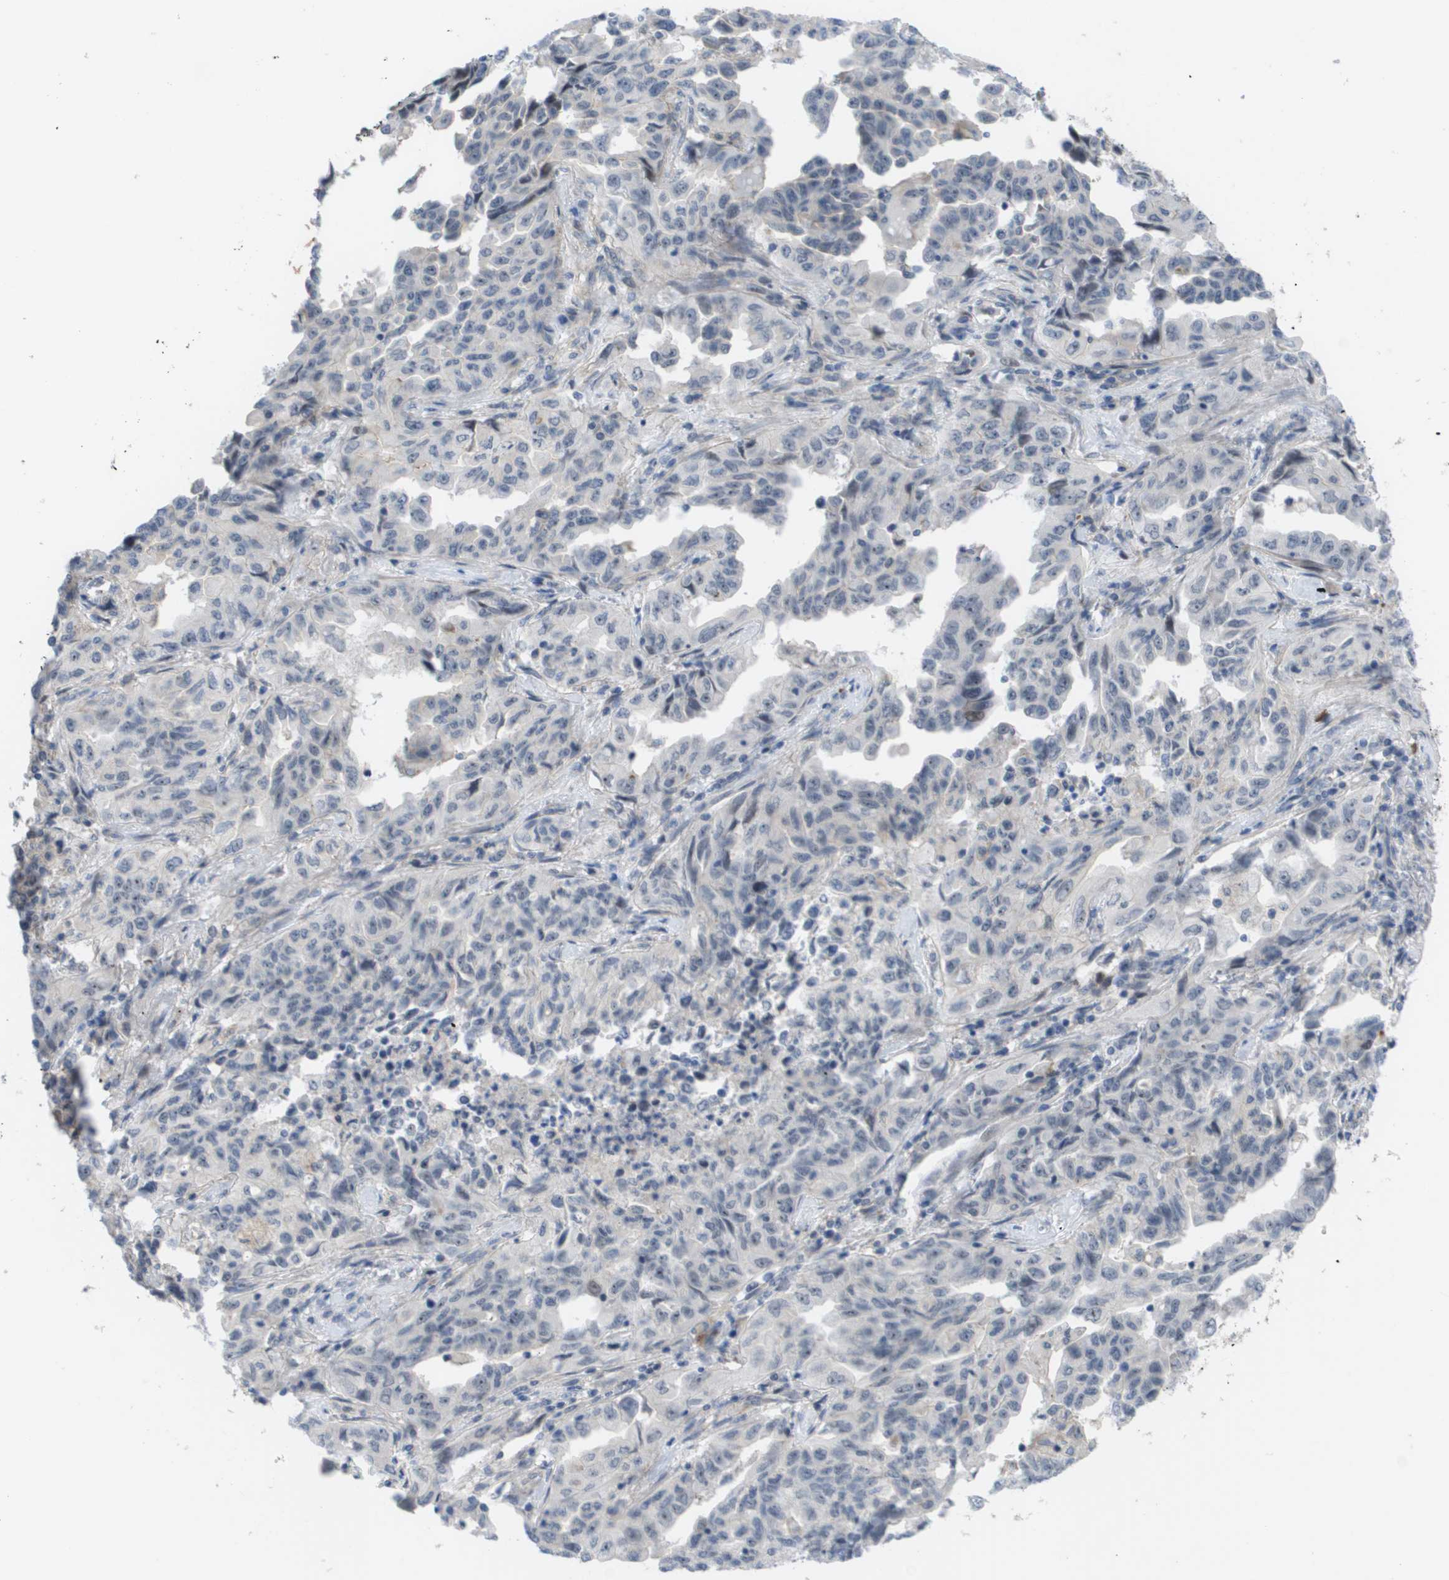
{"staining": {"intensity": "negative", "quantity": "none", "location": "none"}, "tissue": "lung cancer", "cell_type": "Tumor cells", "image_type": "cancer", "snomed": [{"axis": "morphology", "description": "Adenocarcinoma, NOS"}, {"axis": "topography", "description": "Lung"}], "caption": "Immunohistochemical staining of human adenocarcinoma (lung) reveals no significant expression in tumor cells.", "gene": "MTARC2", "patient": {"sex": "female", "age": 51}}